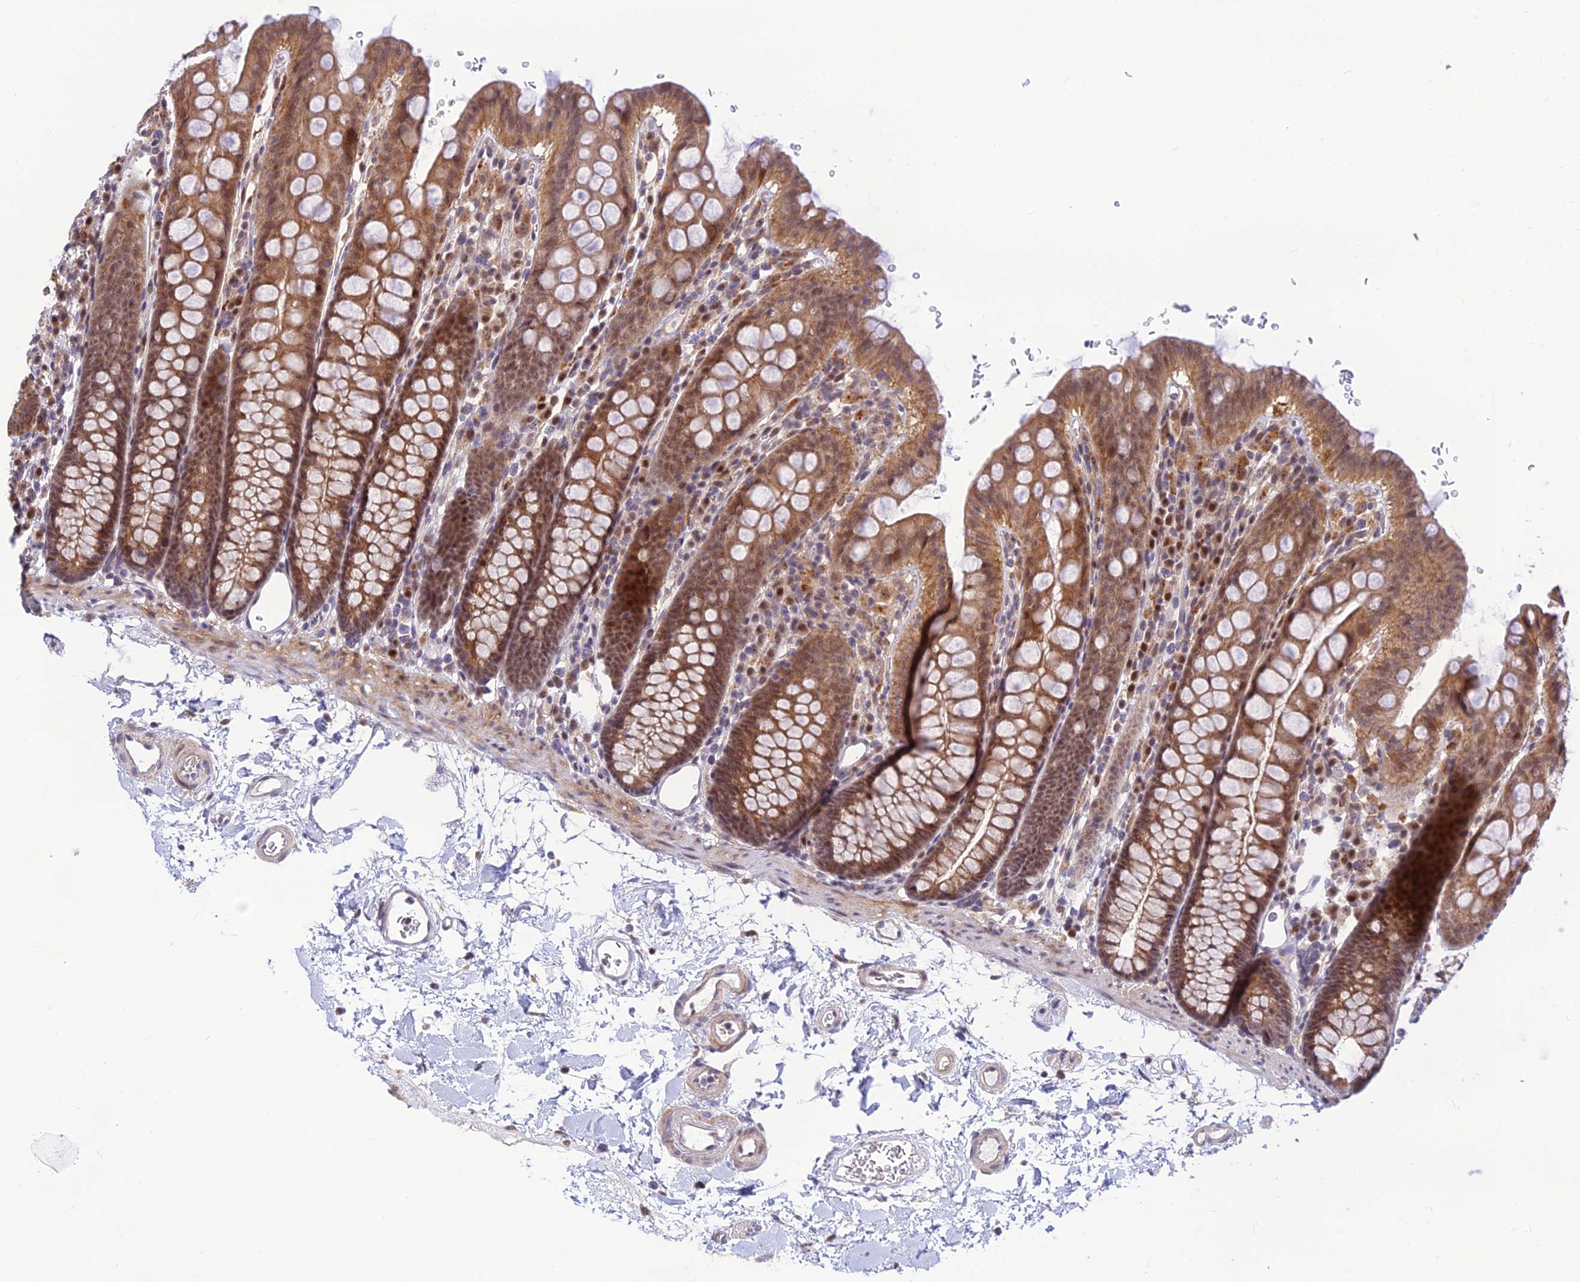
{"staining": {"intensity": "weak", "quantity": "<25%", "location": "cytoplasmic/membranous"}, "tissue": "colon", "cell_type": "Endothelial cells", "image_type": "normal", "snomed": [{"axis": "morphology", "description": "Normal tissue, NOS"}, {"axis": "topography", "description": "Colon"}], "caption": "An immunohistochemistry photomicrograph of benign colon is shown. There is no staining in endothelial cells of colon.", "gene": "ASPDH", "patient": {"sex": "male", "age": 75}}